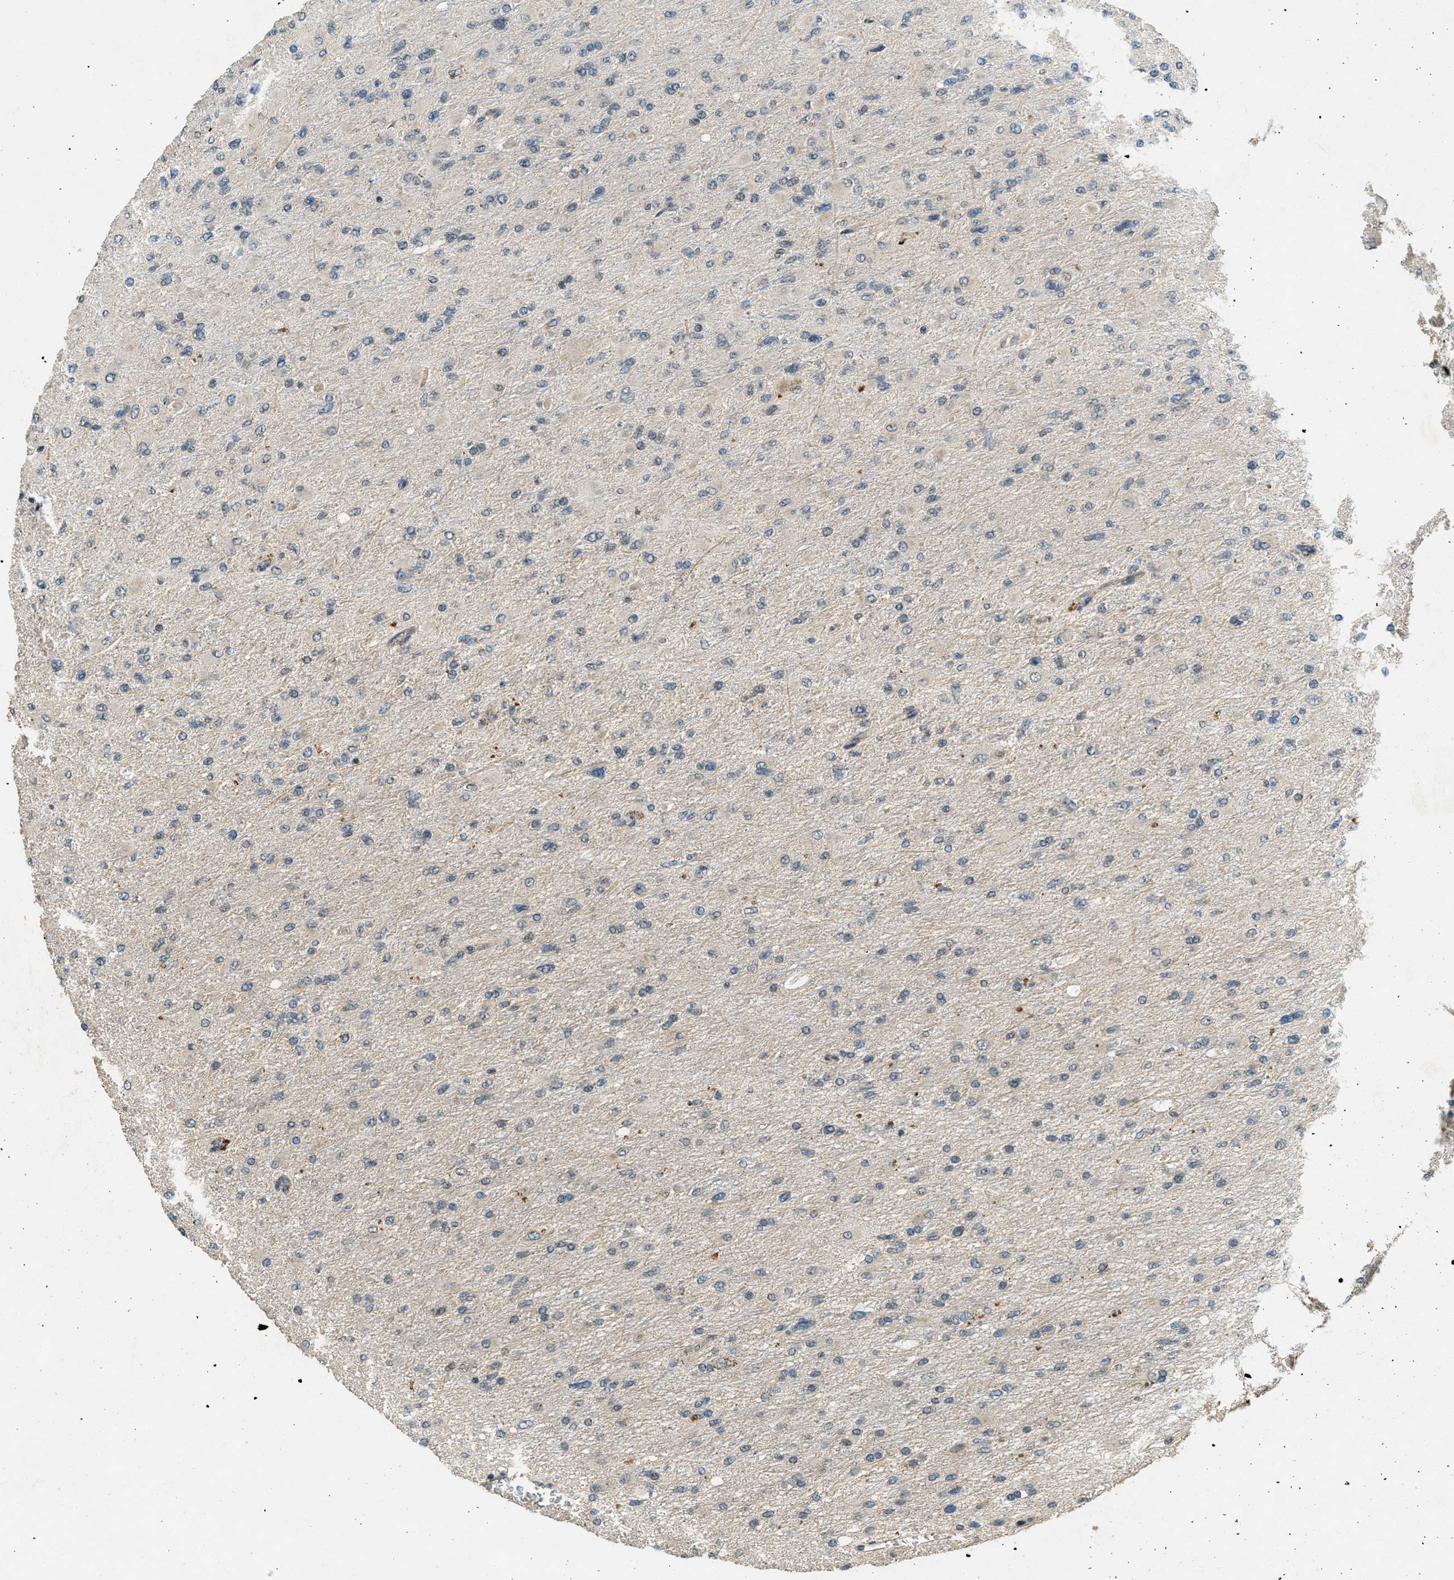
{"staining": {"intensity": "negative", "quantity": "none", "location": "none"}, "tissue": "glioma", "cell_type": "Tumor cells", "image_type": "cancer", "snomed": [{"axis": "morphology", "description": "Glioma, malignant, High grade"}, {"axis": "topography", "description": "Cerebral cortex"}], "caption": "This is an immunohistochemistry (IHC) photomicrograph of high-grade glioma (malignant). There is no staining in tumor cells.", "gene": "RAB3D", "patient": {"sex": "female", "age": 36}}